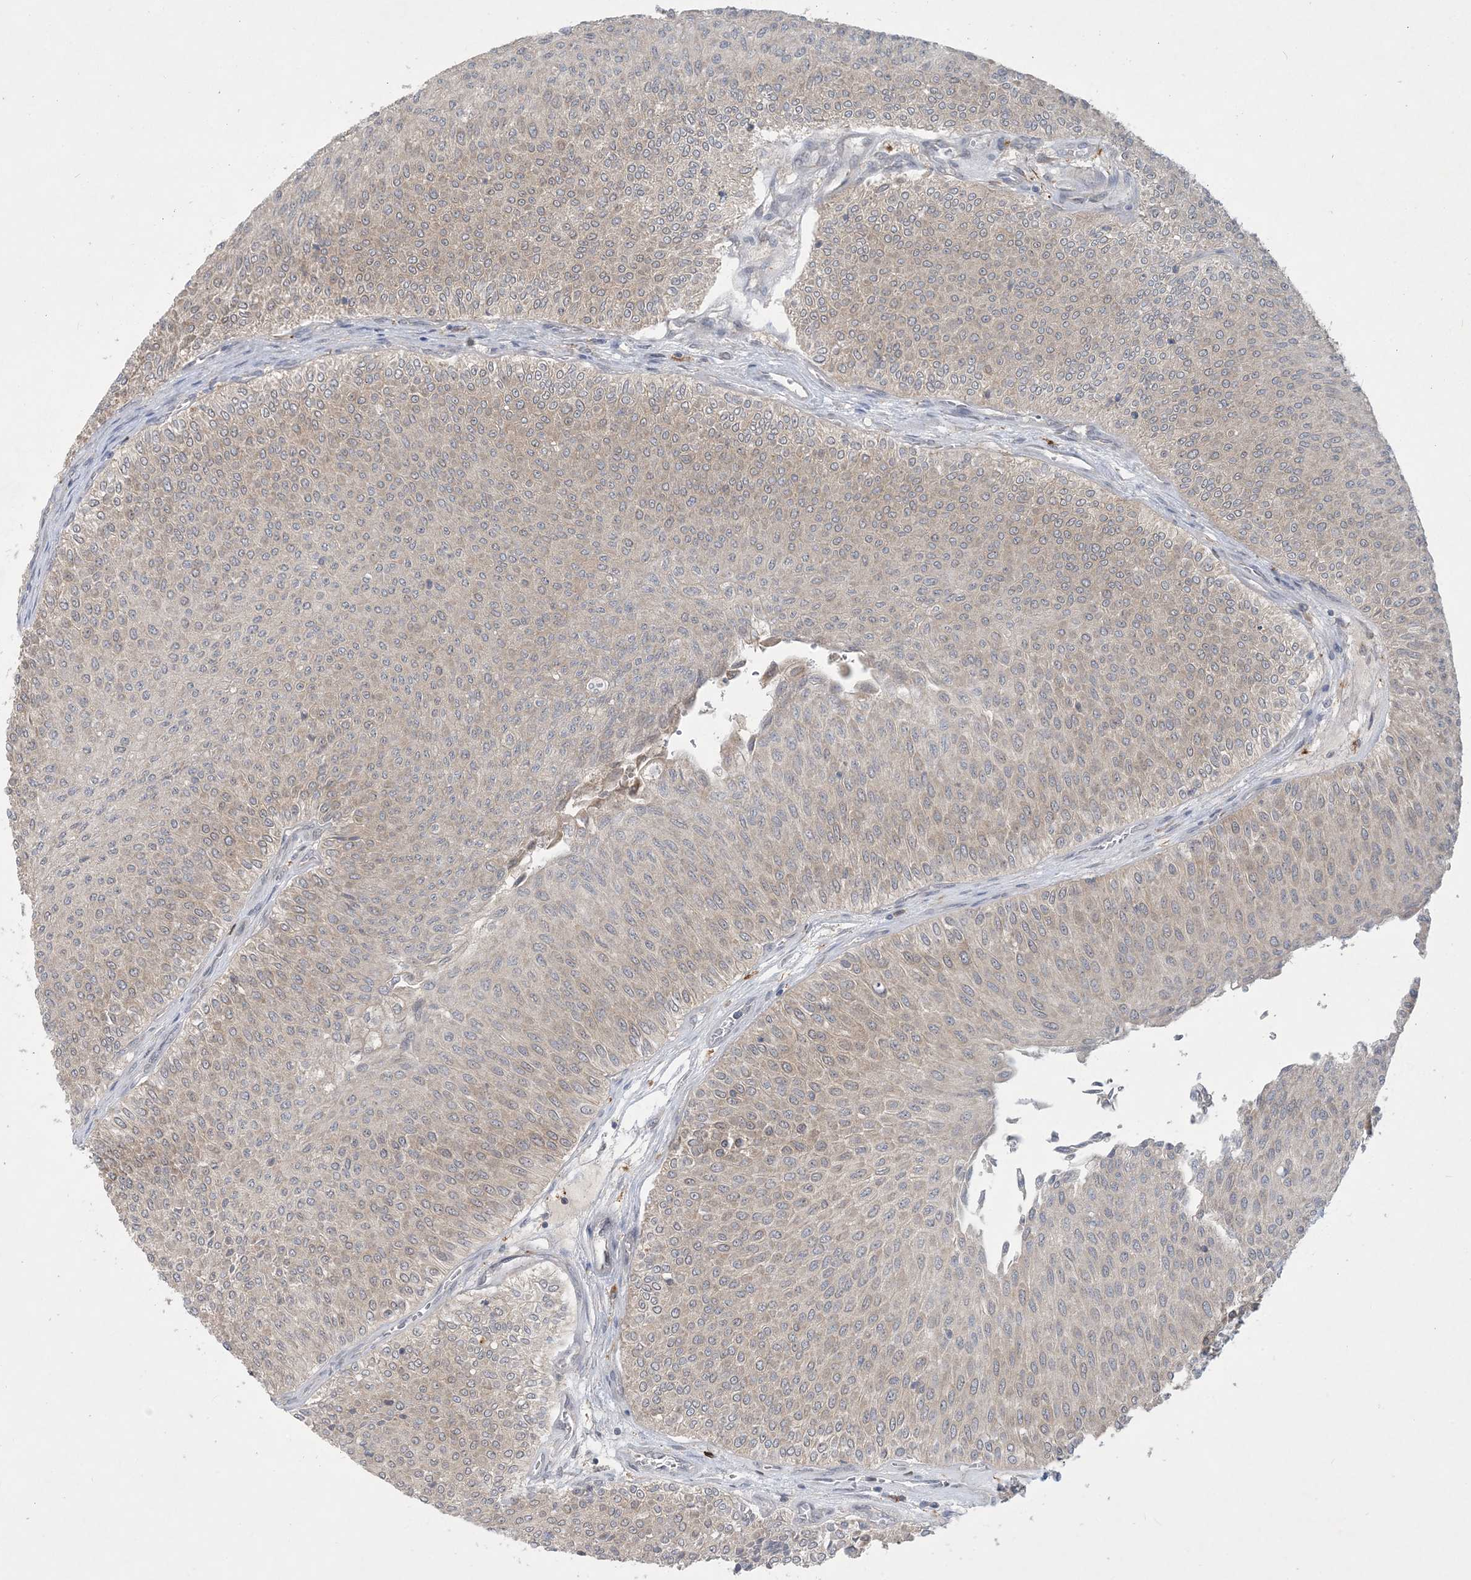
{"staining": {"intensity": "weak", "quantity": "<25%", "location": "cytoplasmic/membranous"}, "tissue": "urothelial cancer", "cell_type": "Tumor cells", "image_type": "cancer", "snomed": [{"axis": "morphology", "description": "Urothelial carcinoma, Low grade"}, {"axis": "topography", "description": "Urinary bladder"}], "caption": "This is an immunohistochemistry (IHC) micrograph of human urothelial cancer. There is no staining in tumor cells.", "gene": "CDS1", "patient": {"sex": "male", "age": 78}}